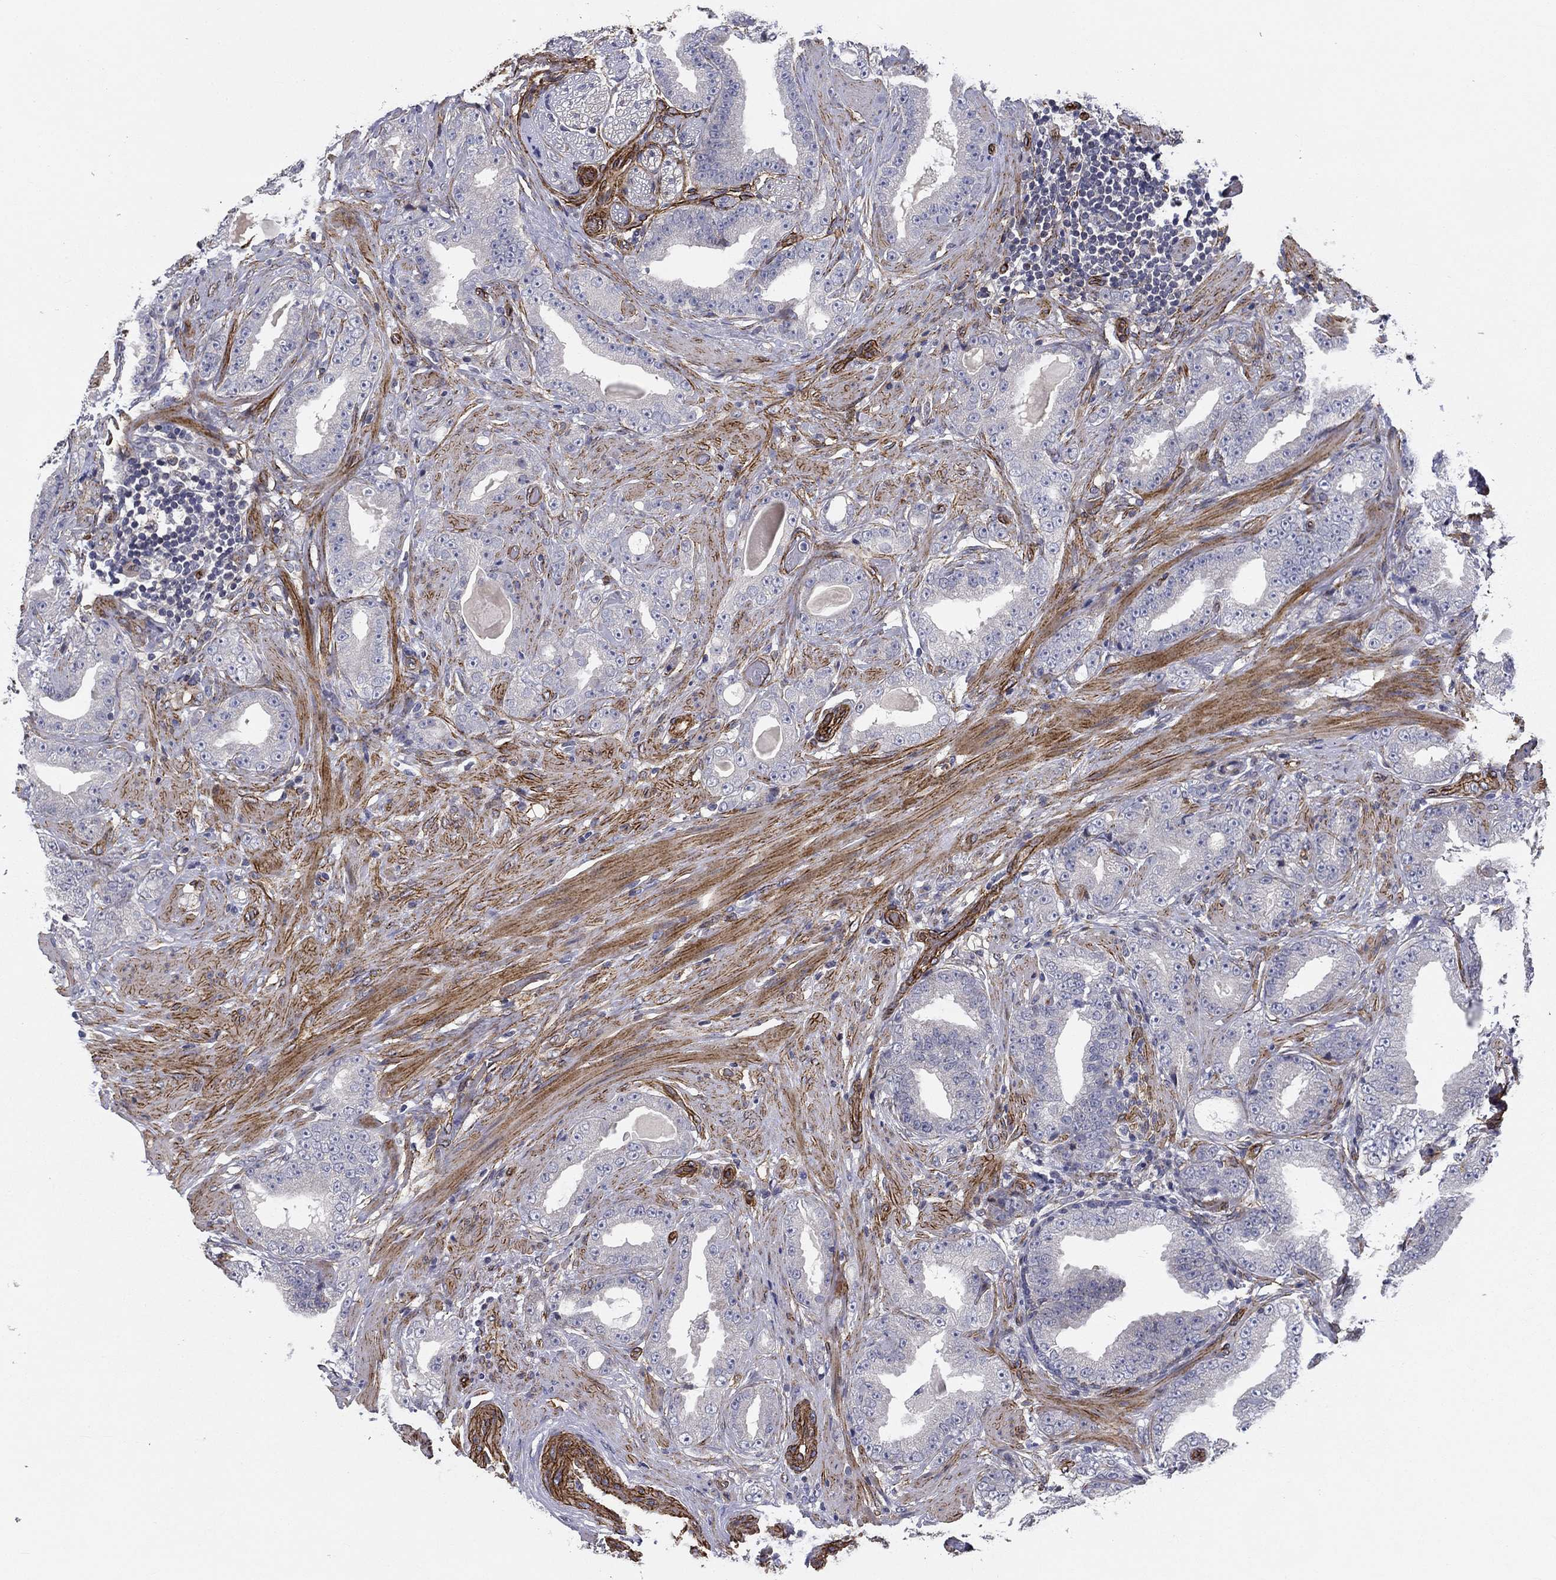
{"staining": {"intensity": "negative", "quantity": "none", "location": "none"}, "tissue": "prostate cancer", "cell_type": "Tumor cells", "image_type": "cancer", "snomed": [{"axis": "morphology", "description": "Adenocarcinoma, Low grade"}, {"axis": "topography", "description": "Prostate"}], "caption": "The photomicrograph reveals no significant staining in tumor cells of adenocarcinoma (low-grade) (prostate). The staining was performed using DAB (3,3'-diaminobenzidine) to visualize the protein expression in brown, while the nuclei were stained in blue with hematoxylin (Magnification: 20x).", "gene": "SYNC", "patient": {"sex": "male", "age": 60}}